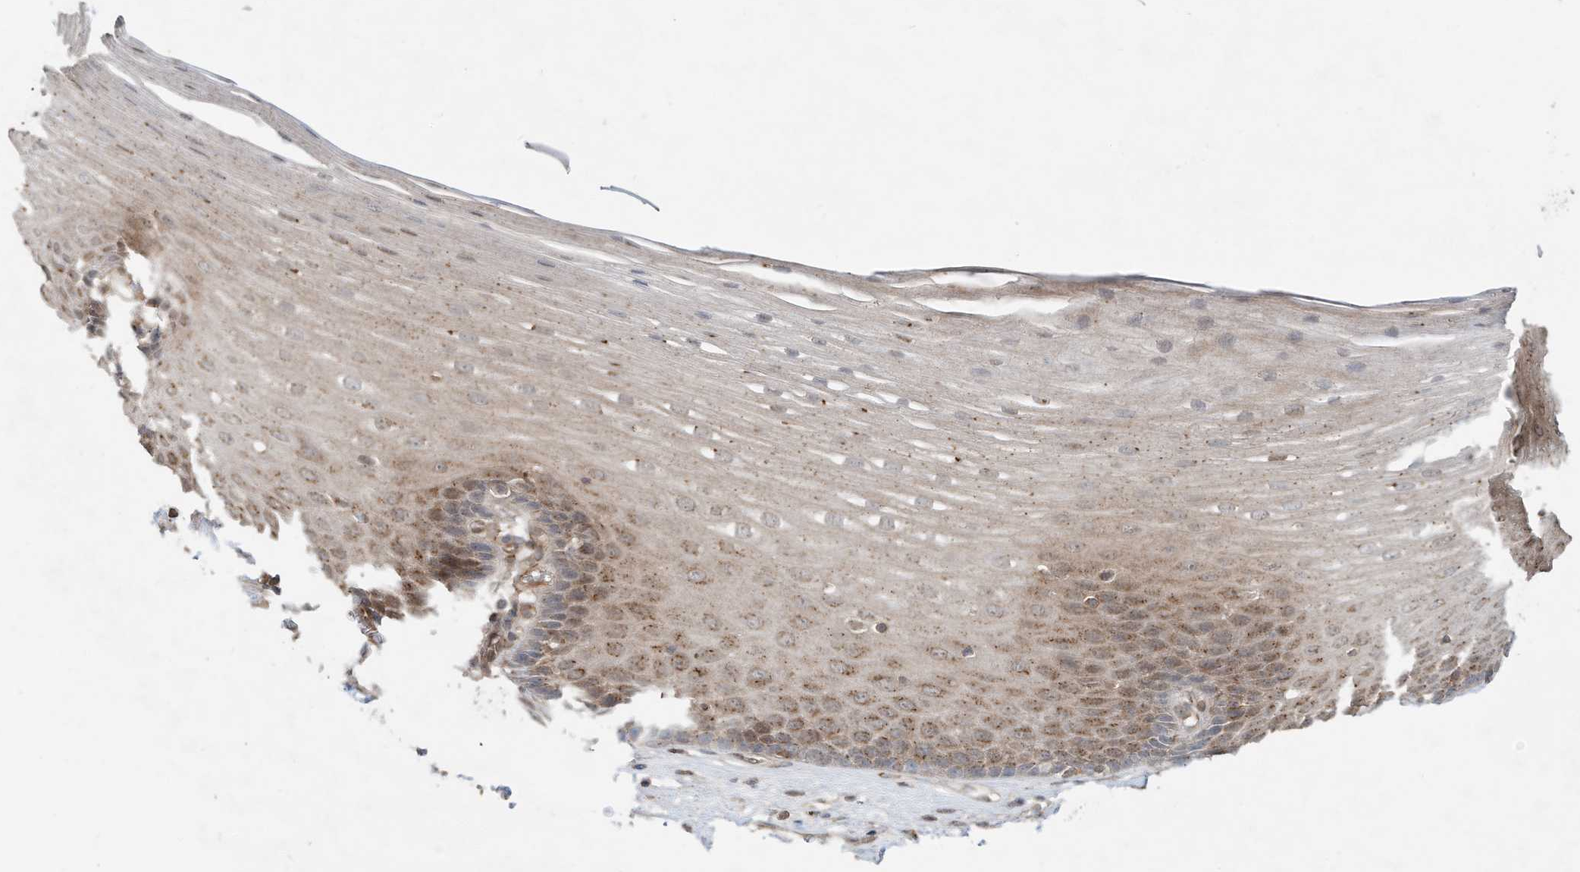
{"staining": {"intensity": "moderate", "quantity": ">75%", "location": "cytoplasmic/membranous,nuclear"}, "tissue": "esophagus", "cell_type": "Squamous epithelial cells", "image_type": "normal", "snomed": [{"axis": "morphology", "description": "Normal tissue, NOS"}, {"axis": "topography", "description": "Esophagus"}], "caption": "A high-resolution photomicrograph shows immunohistochemistry (IHC) staining of normal esophagus, which shows moderate cytoplasmic/membranous,nuclear positivity in about >75% of squamous epithelial cells.", "gene": "CUX1", "patient": {"sex": "male", "age": 62}}